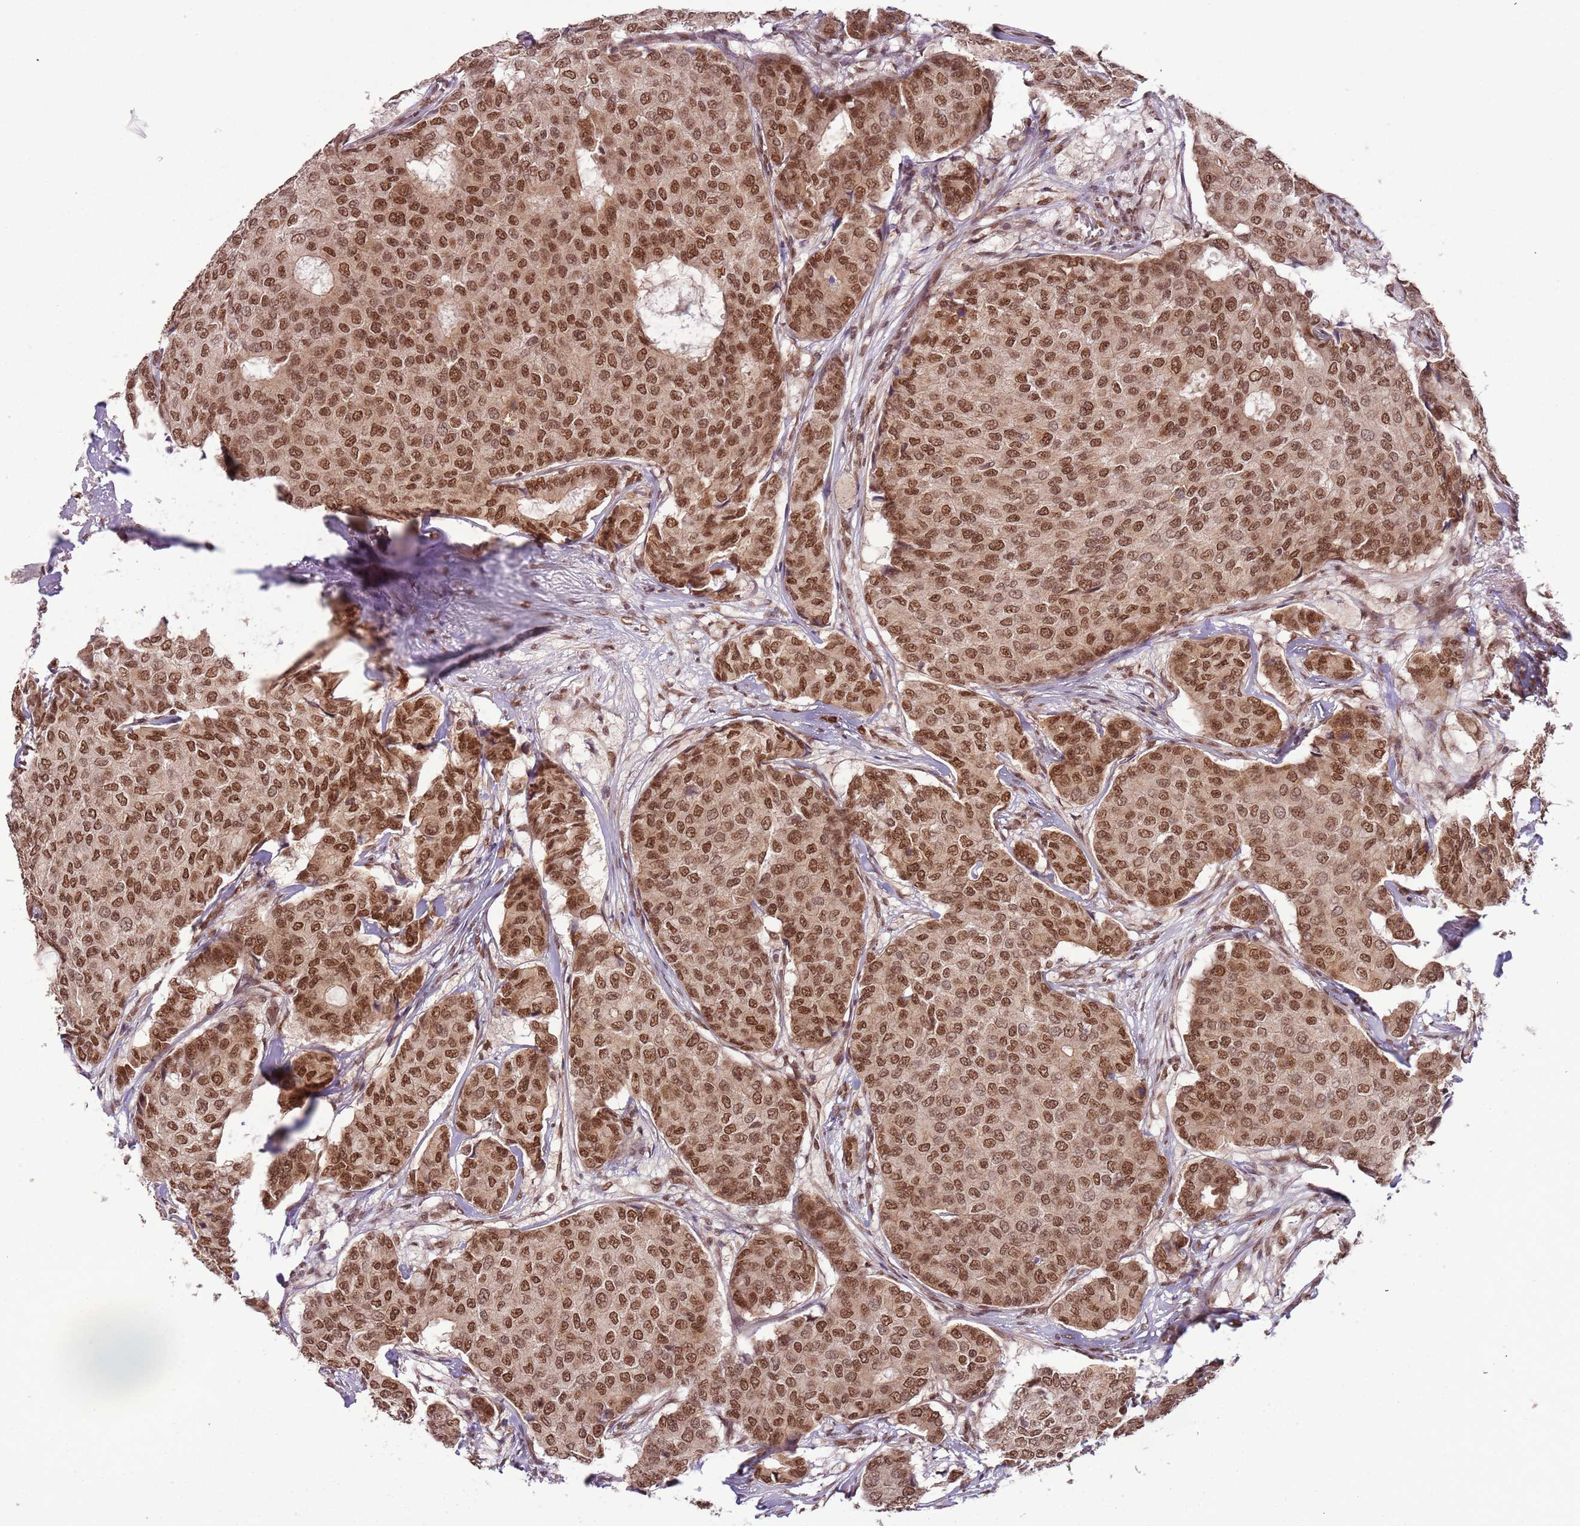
{"staining": {"intensity": "moderate", "quantity": ">75%", "location": "nuclear"}, "tissue": "breast cancer", "cell_type": "Tumor cells", "image_type": "cancer", "snomed": [{"axis": "morphology", "description": "Duct carcinoma"}, {"axis": "topography", "description": "Breast"}], "caption": "A high-resolution histopathology image shows IHC staining of breast cancer, which displays moderate nuclear expression in approximately >75% of tumor cells.", "gene": "FAM120AOS", "patient": {"sex": "female", "age": 75}}